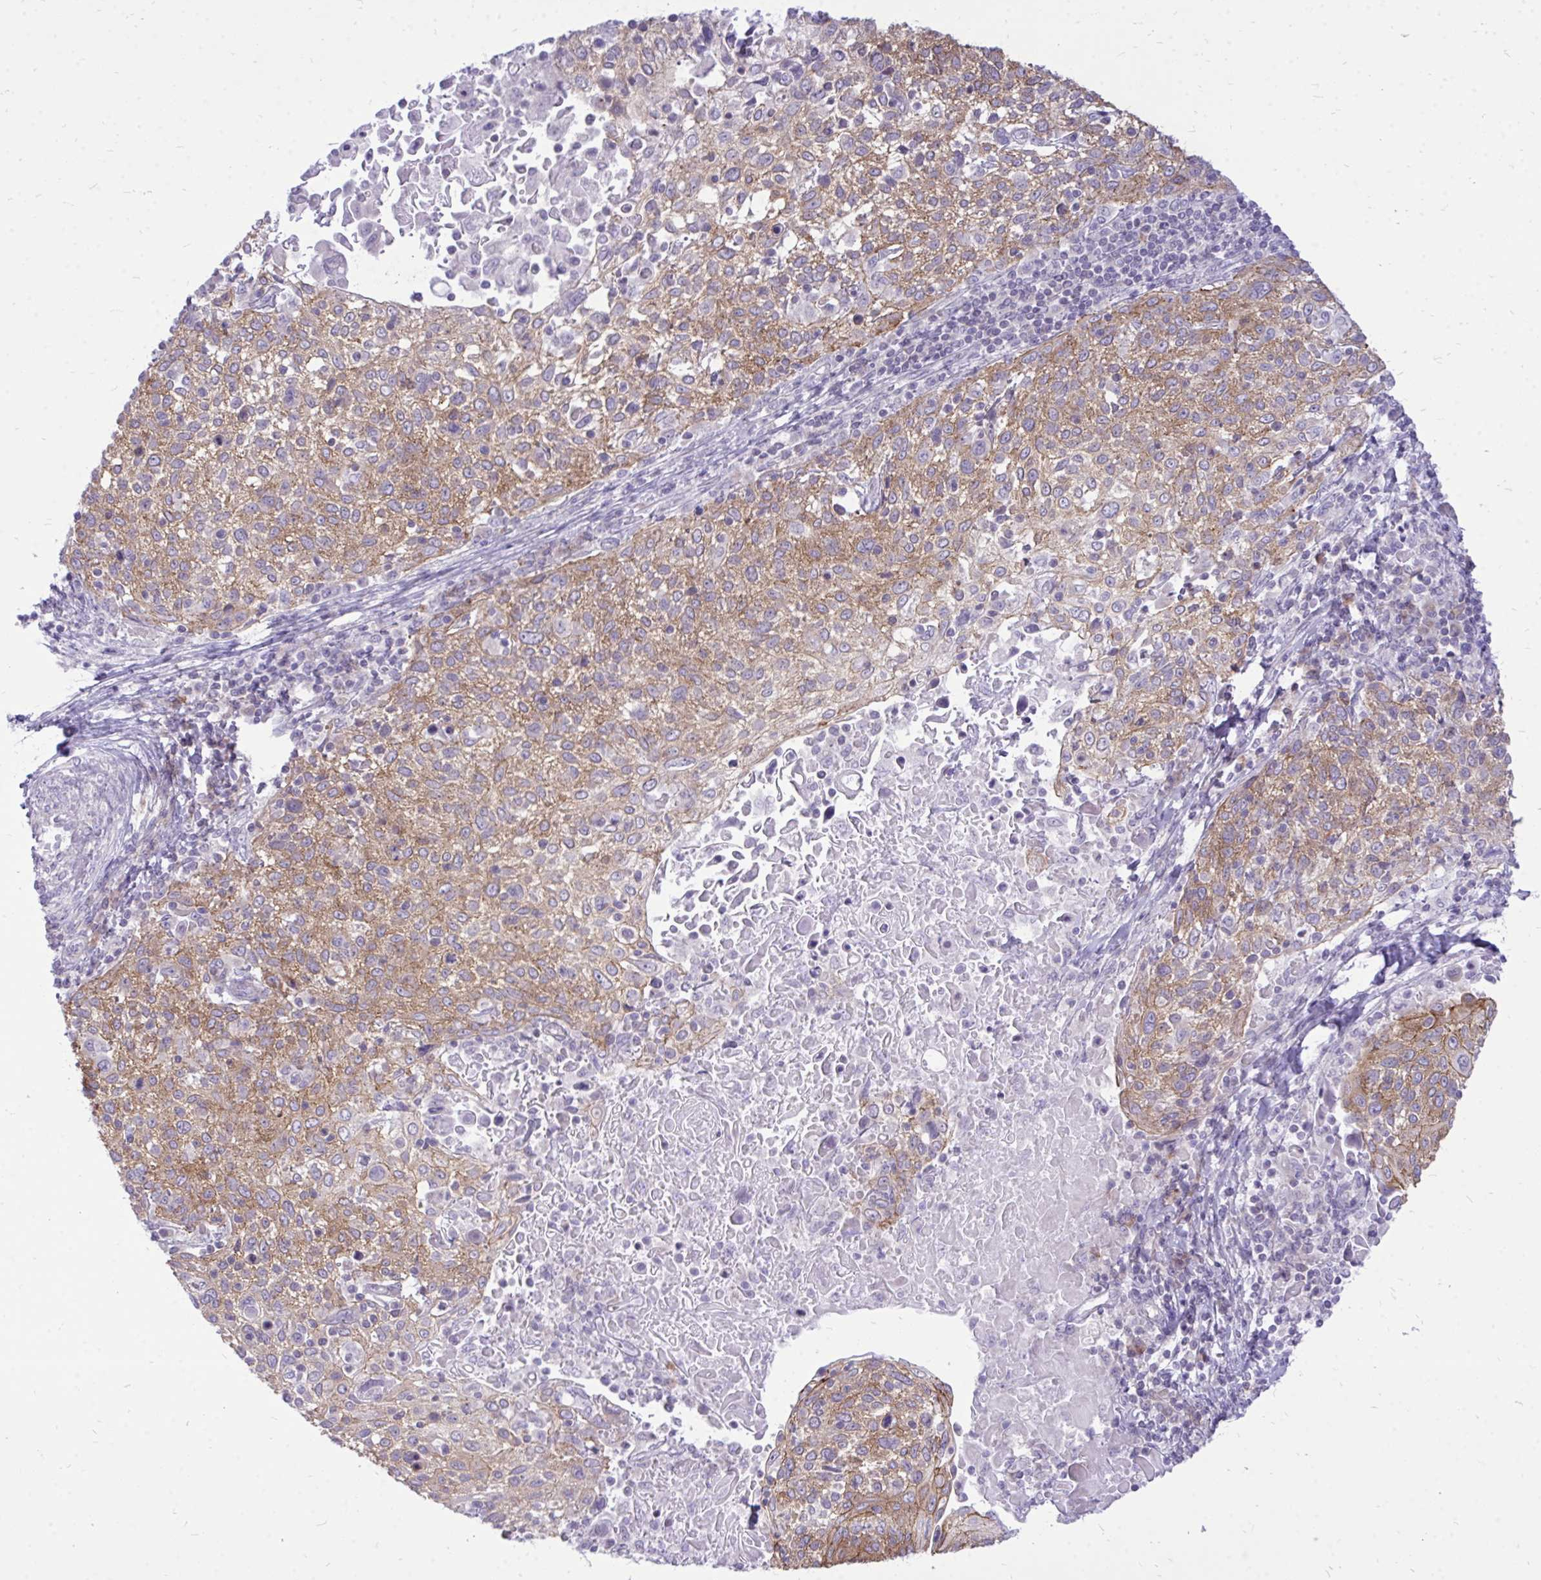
{"staining": {"intensity": "moderate", "quantity": ">75%", "location": "cytoplasmic/membranous"}, "tissue": "cervical cancer", "cell_type": "Tumor cells", "image_type": "cancer", "snomed": [{"axis": "morphology", "description": "Squamous cell carcinoma, NOS"}, {"axis": "topography", "description": "Cervix"}], "caption": "Protein staining of cervical cancer (squamous cell carcinoma) tissue reveals moderate cytoplasmic/membranous positivity in about >75% of tumor cells. The staining was performed using DAB (3,3'-diaminobenzidine), with brown indicating positive protein expression. Nuclei are stained blue with hematoxylin.", "gene": "SPTBN2", "patient": {"sex": "female", "age": 61}}